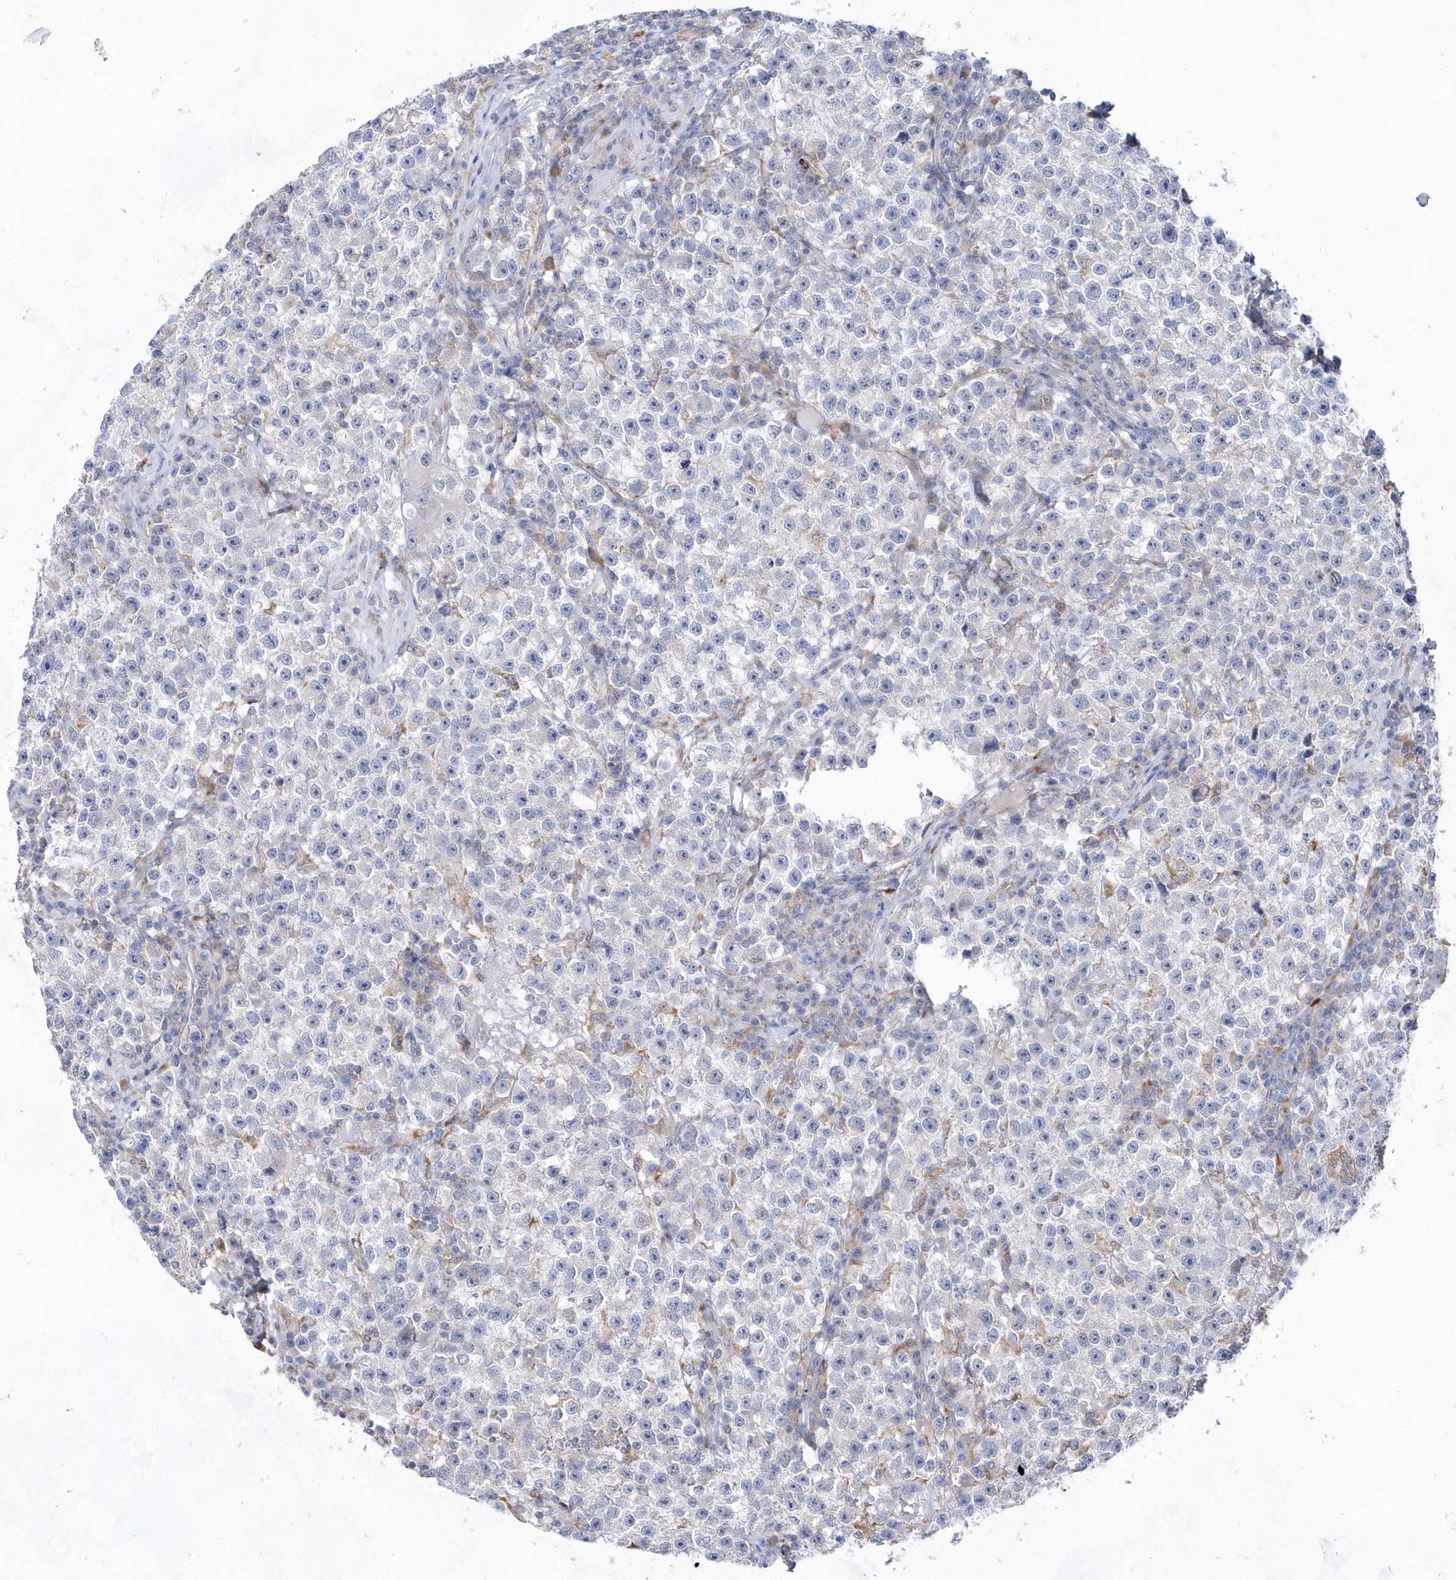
{"staining": {"intensity": "negative", "quantity": "none", "location": "none"}, "tissue": "testis cancer", "cell_type": "Tumor cells", "image_type": "cancer", "snomed": [{"axis": "morphology", "description": "Seminoma, NOS"}, {"axis": "topography", "description": "Testis"}], "caption": "Immunohistochemical staining of human testis cancer displays no significant staining in tumor cells.", "gene": "BDH2", "patient": {"sex": "male", "age": 22}}